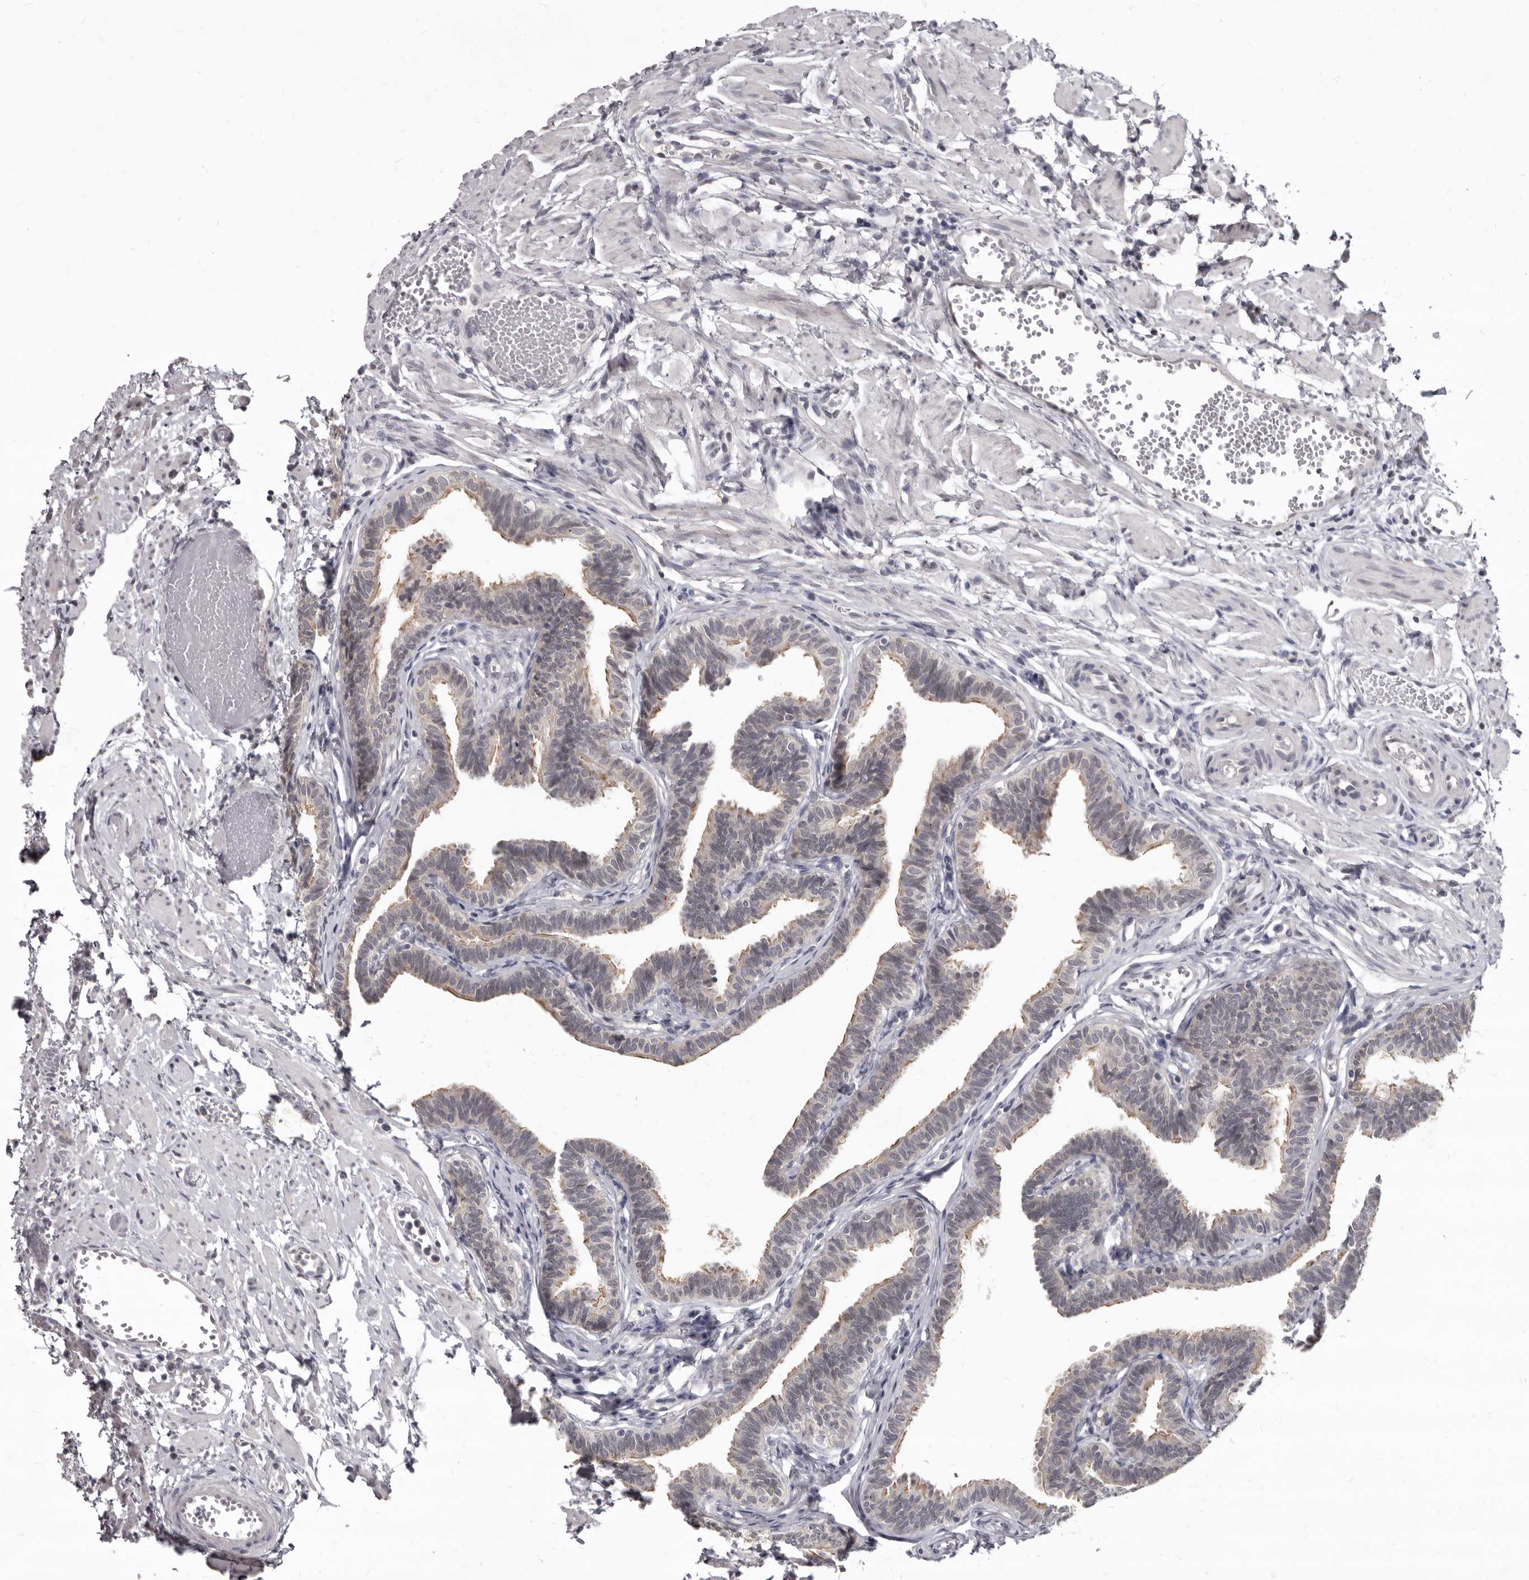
{"staining": {"intensity": "weak", "quantity": "<25%", "location": "cytoplasmic/membranous"}, "tissue": "fallopian tube", "cell_type": "Glandular cells", "image_type": "normal", "snomed": [{"axis": "morphology", "description": "Normal tissue, NOS"}, {"axis": "topography", "description": "Fallopian tube"}, {"axis": "topography", "description": "Ovary"}], "caption": "High power microscopy micrograph of an immunohistochemistry (IHC) micrograph of benign fallopian tube, revealing no significant positivity in glandular cells.", "gene": "SULT1E1", "patient": {"sex": "female", "age": 23}}